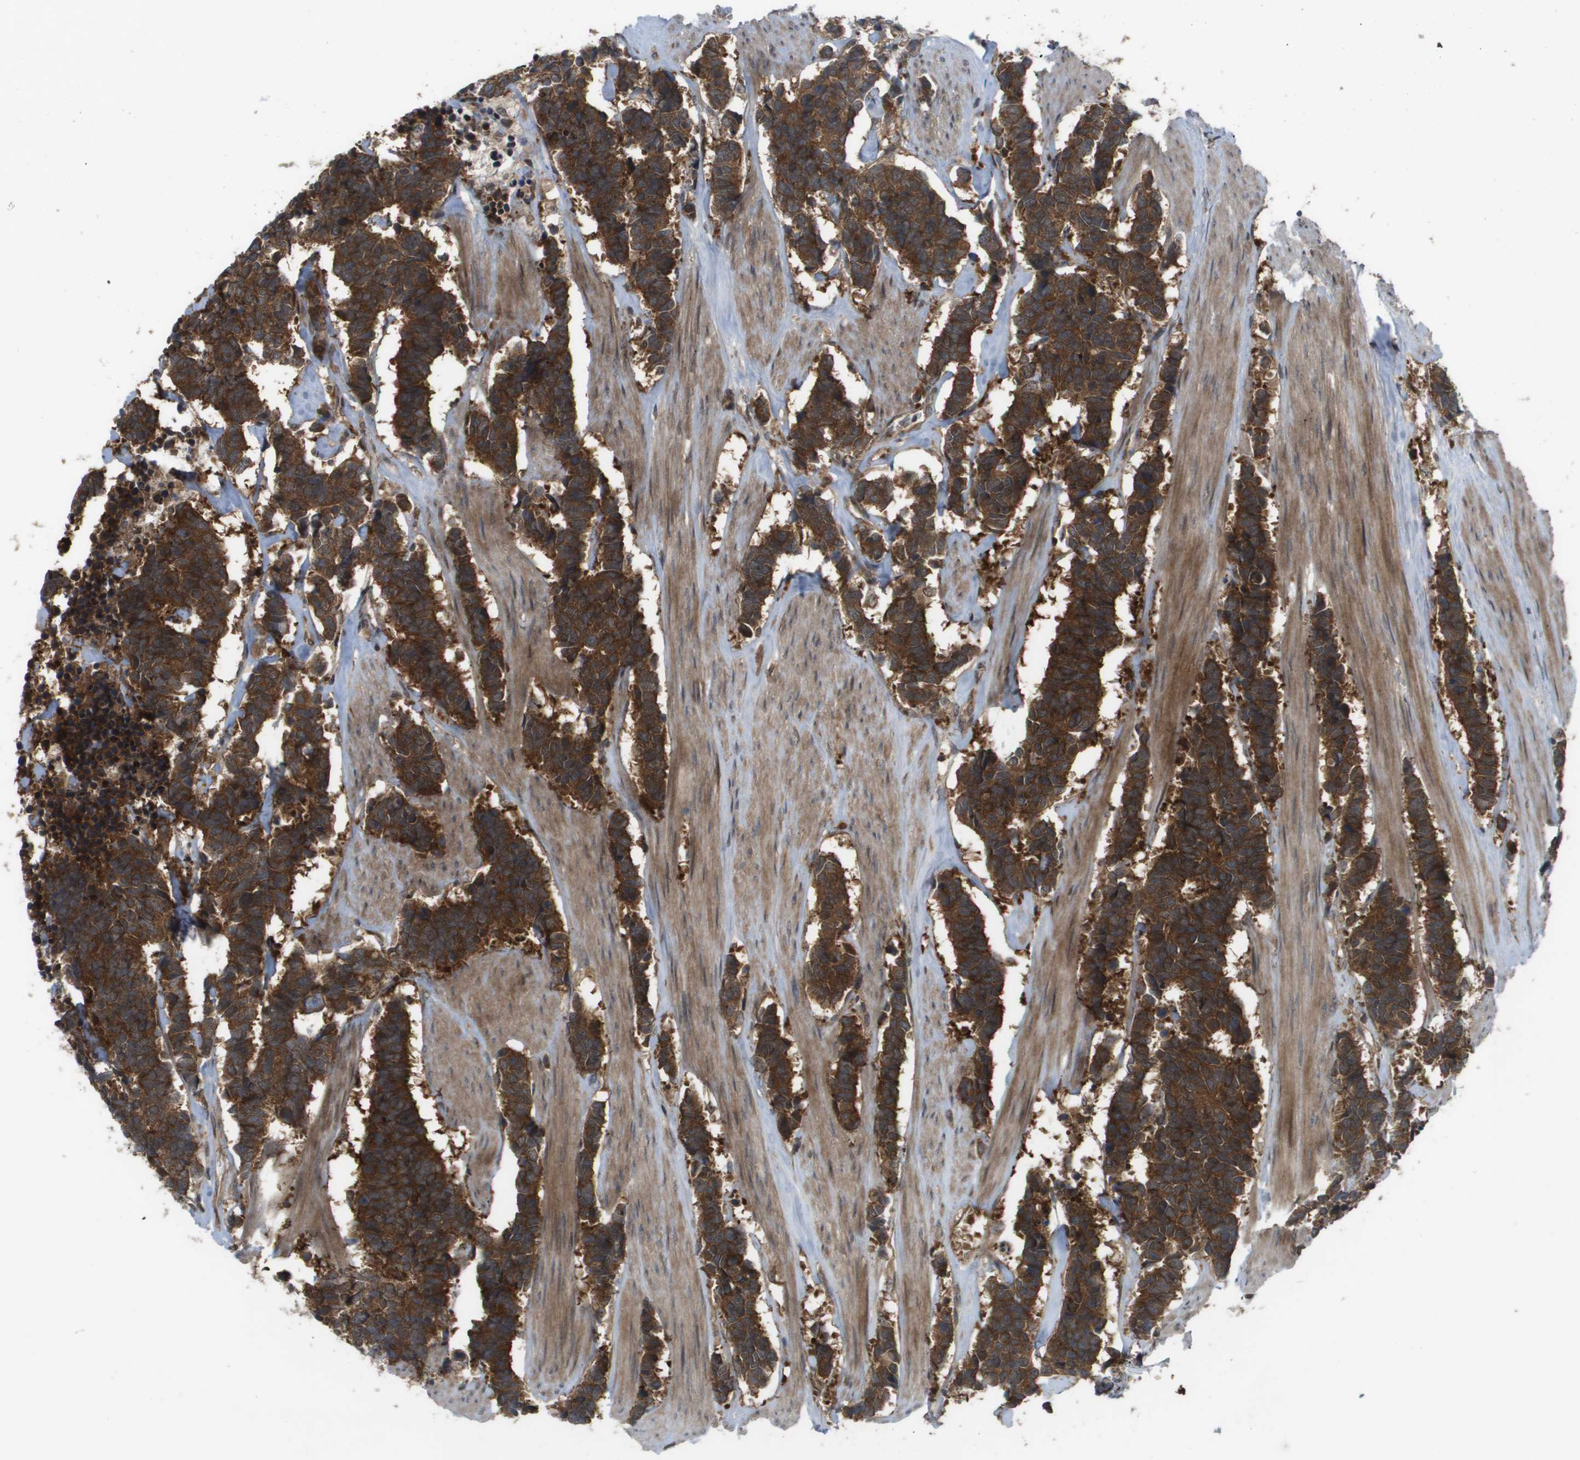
{"staining": {"intensity": "strong", "quantity": ">75%", "location": "cytoplasmic/membranous"}, "tissue": "carcinoid", "cell_type": "Tumor cells", "image_type": "cancer", "snomed": [{"axis": "morphology", "description": "Carcinoma, NOS"}, {"axis": "morphology", "description": "Carcinoid, malignant, NOS"}, {"axis": "topography", "description": "Urinary bladder"}], "caption": "An IHC micrograph of neoplastic tissue is shown. Protein staining in brown labels strong cytoplasmic/membranous positivity in carcinoid (malignant) within tumor cells. Using DAB (3,3'-diaminobenzidine) (brown) and hematoxylin (blue) stains, captured at high magnification using brightfield microscopy.", "gene": "CTPS2", "patient": {"sex": "male", "age": 57}}